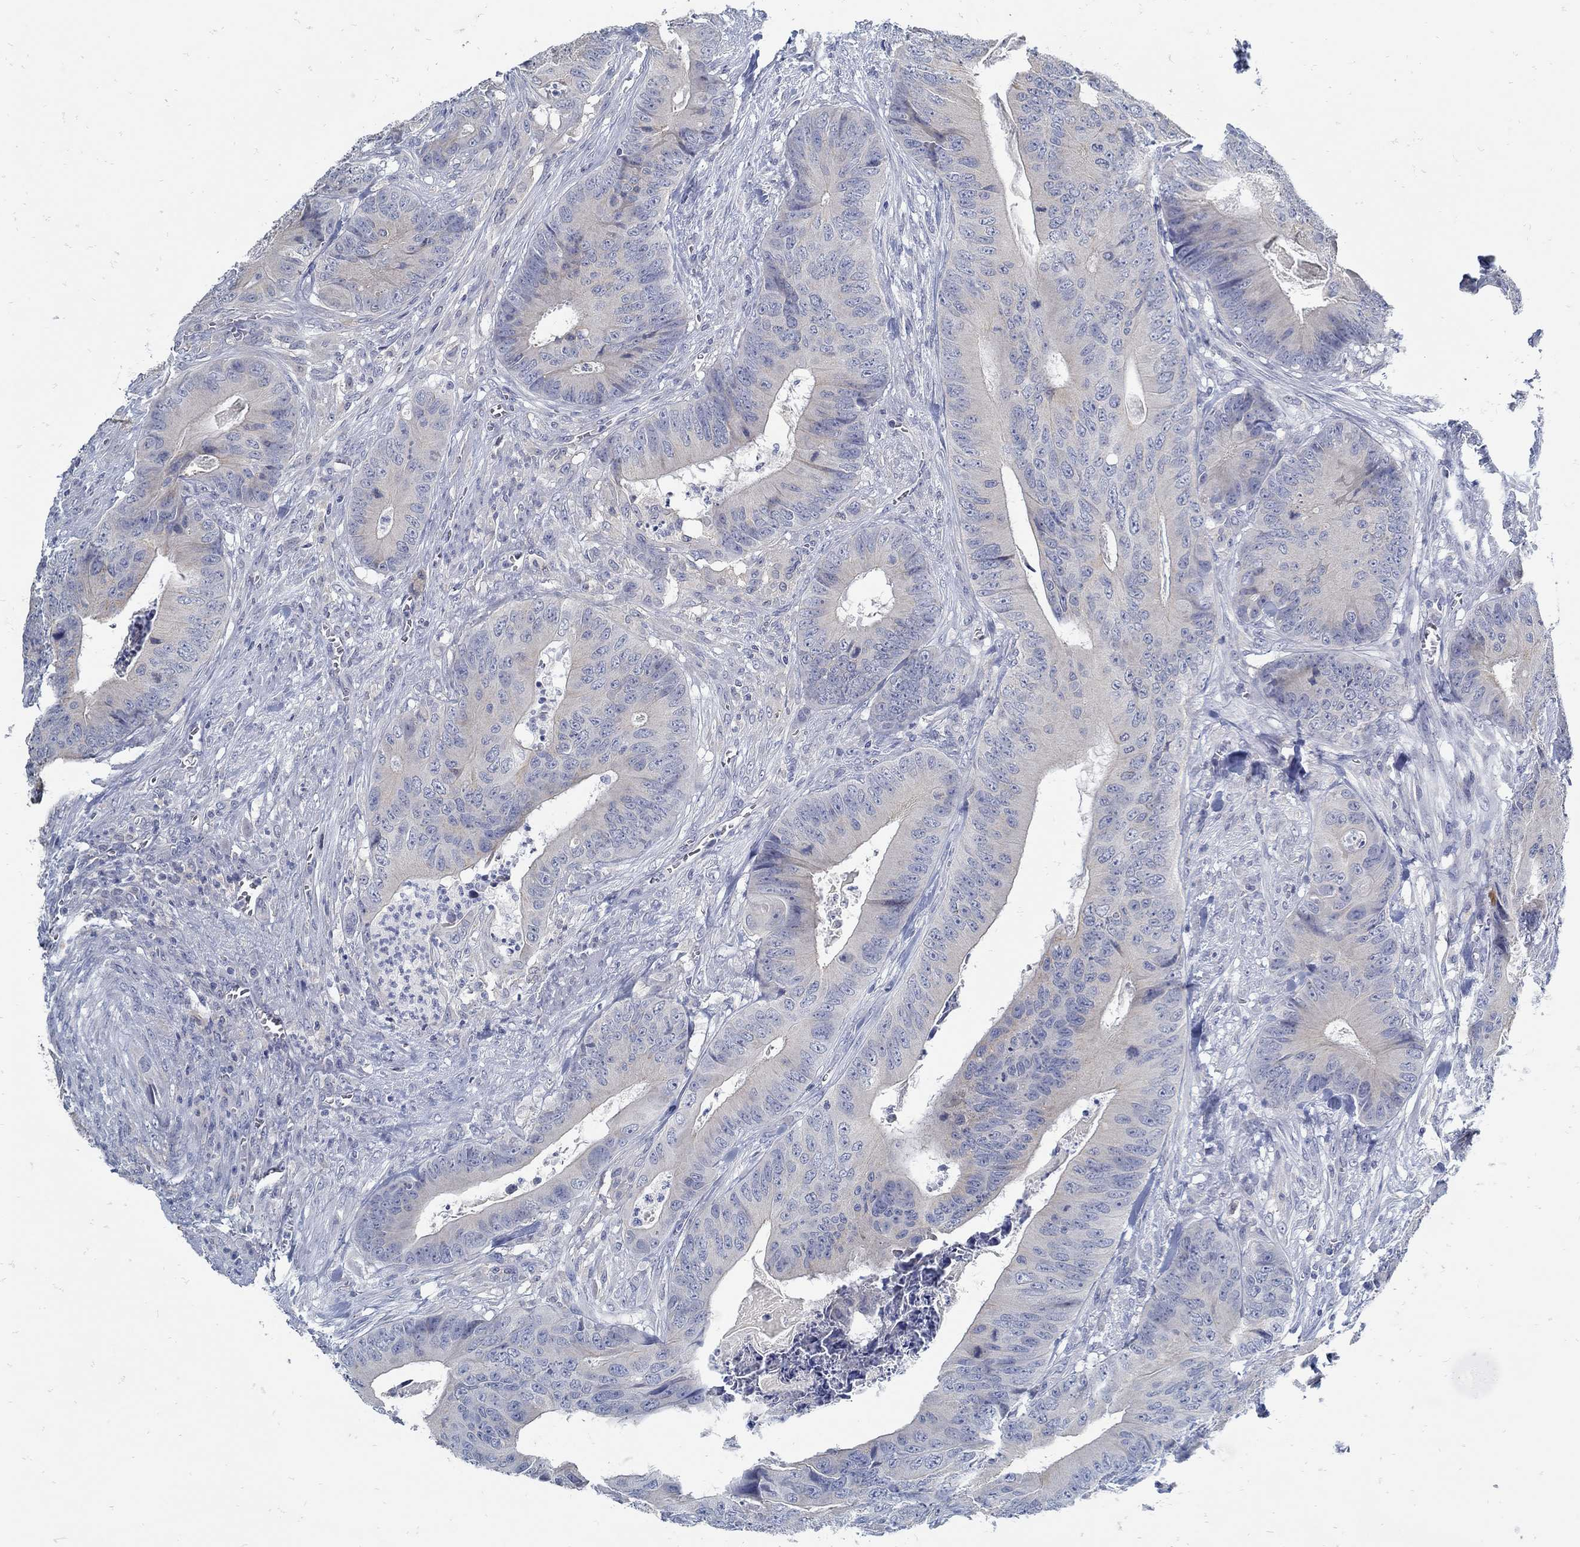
{"staining": {"intensity": "negative", "quantity": "none", "location": "none"}, "tissue": "colorectal cancer", "cell_type": "Tumor cells", "image_type": "cancer", "snomed": [{"axis": "morphology", "description": "Adenocarcinoma, NOS"}, {"axis": "topography", "description": "Colon"}], "caption": "Immunohistochemical staining of colorectal cancer displays no significant expression in tumor cells.", "gene": "ZFAND4", "patient": {"sex": "male", "age": 84}}